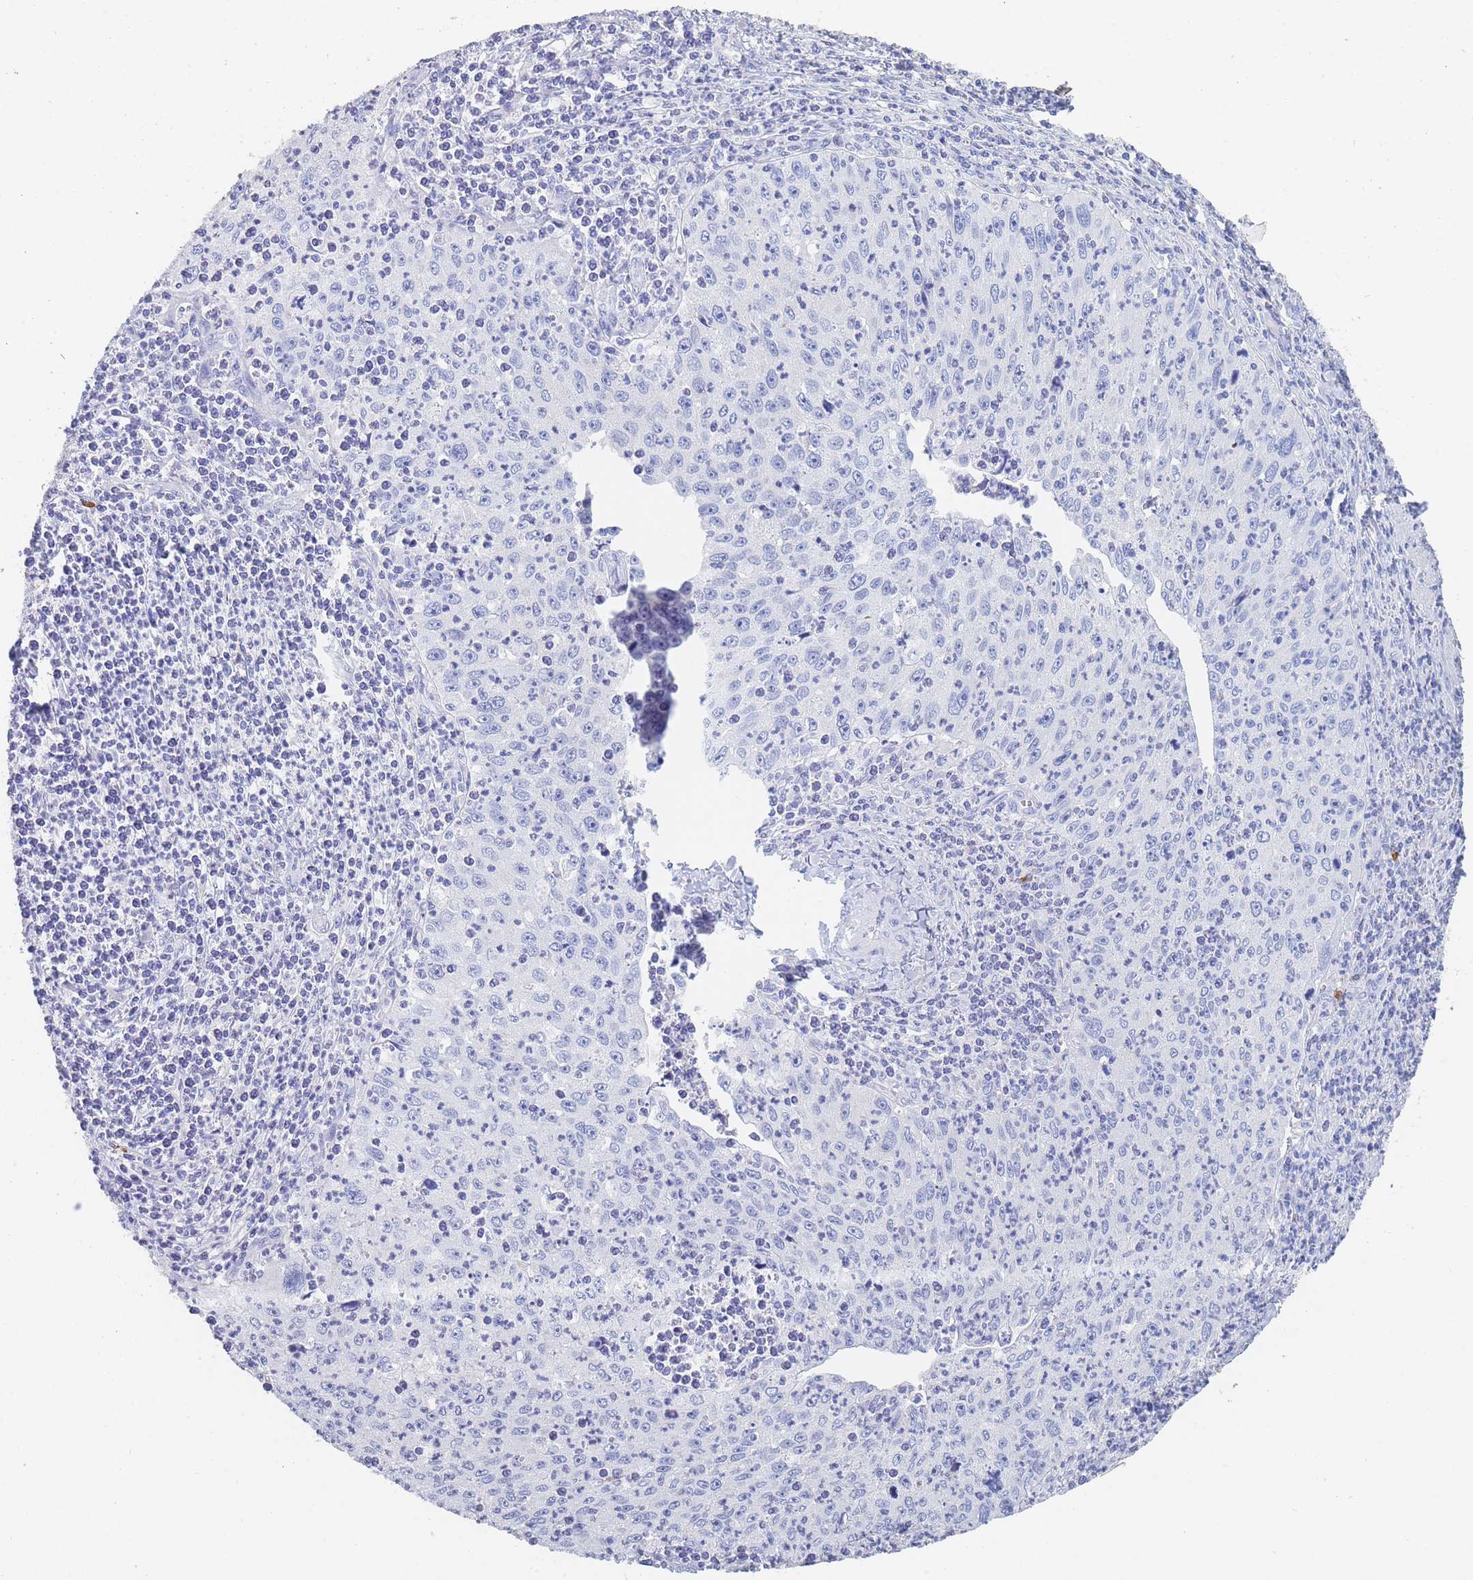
{"staining": {"intensity": "negative", "quantity": "none", "location": "none"}, "tissue": "cervical cancer", "cell_type": "Tumor cells", "image_type": "cancer", "snomed": [{"axis": "morphology", "description": "Squamous cell carcinoma, NOS"}, {"axis": "topography", "description": "Cervix"}], "caption": "A high-resolution micrograph shows IHC staining of cervical cancer (squamous cell carcinoma), which demonstrates no significant expression in tumor cells.", "gene": "SLC25A35", "patient": {"sex": "female", "age": 30}}